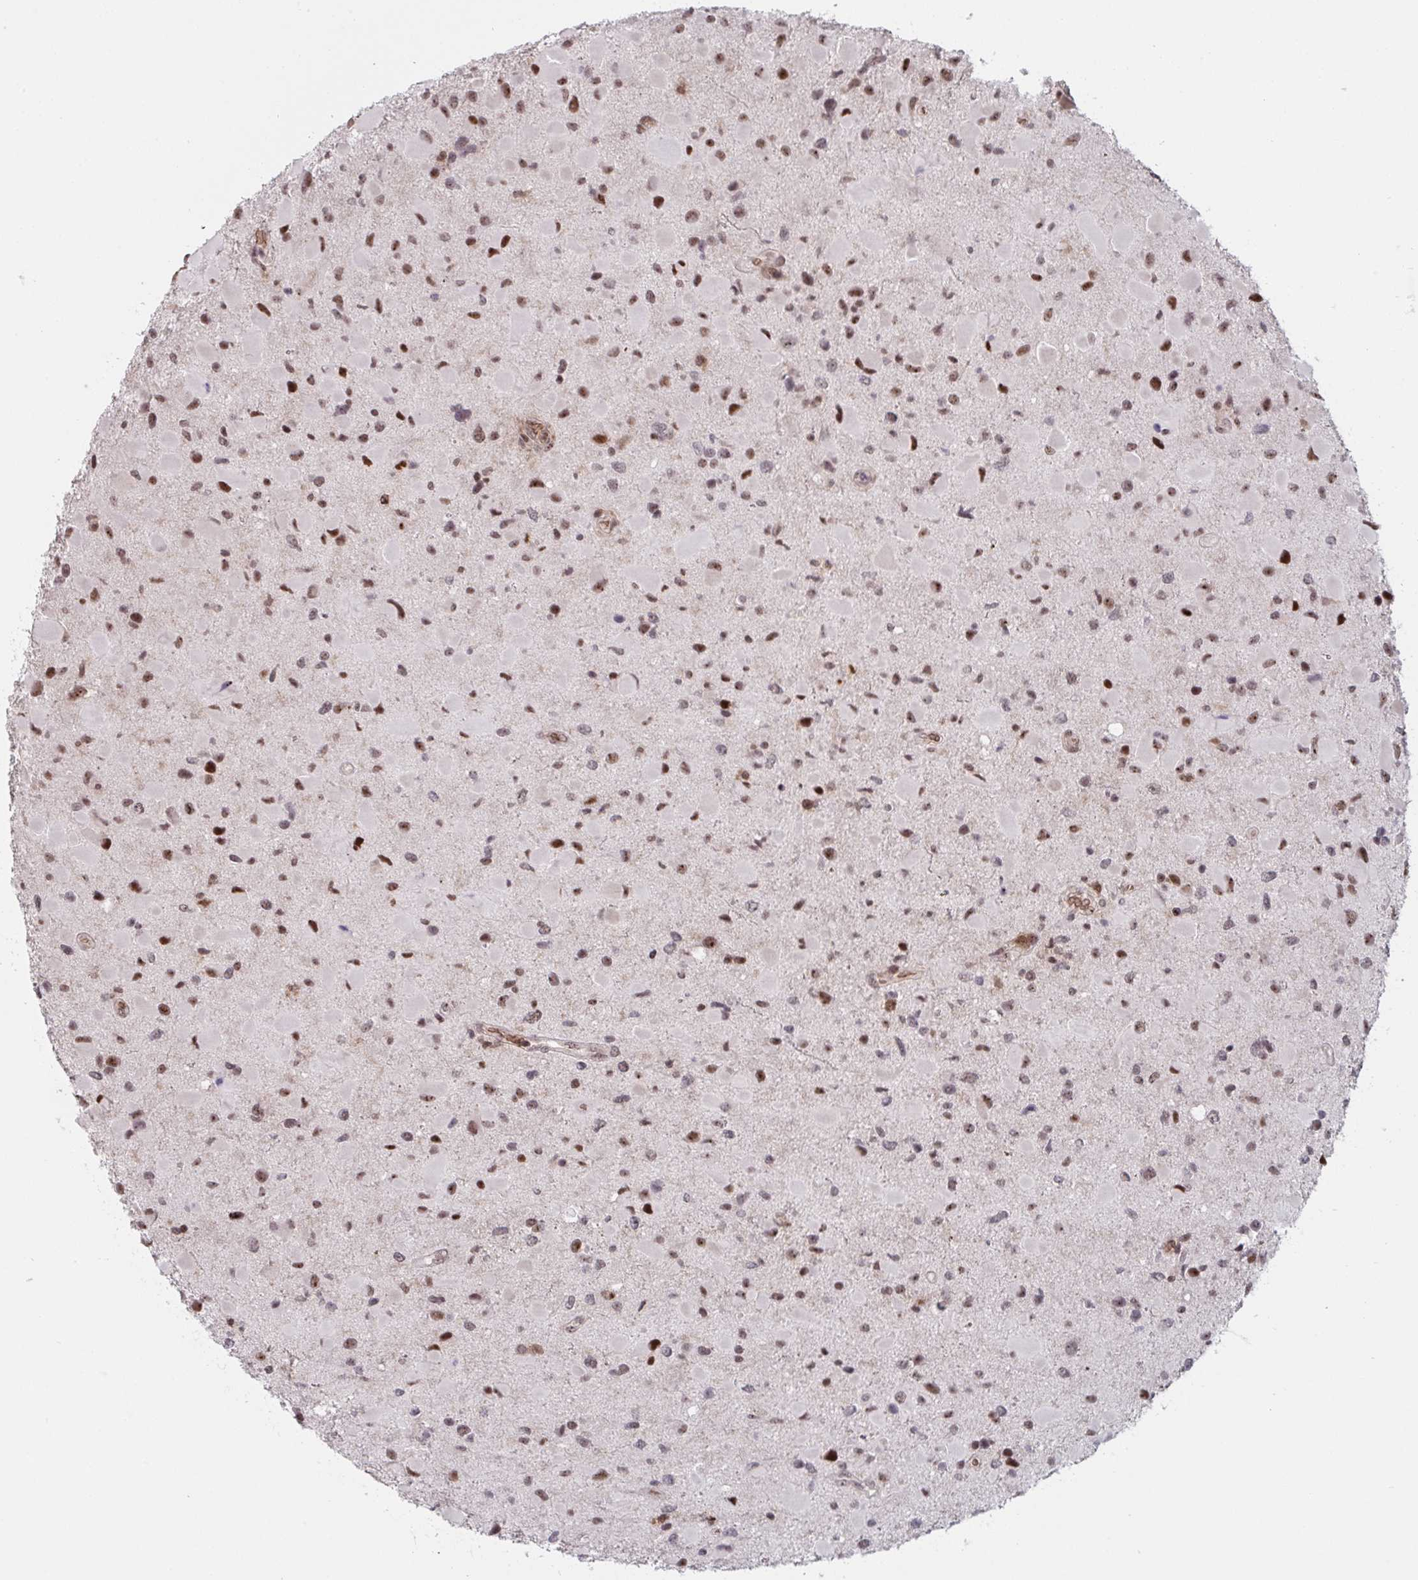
{"staining": {"intensity": "moderate", "quantity": ">75%", "location": "nuclear"}, "tissue": "glioma", "cell_type": "Tumor cells", "image_type": "cancer", "snomed": [{"axis": "morphology", "description": "Glioma, malignant, Low grade"}, {"axis": "topography", "description": "Brain"}], "caption": "Immunohistochemistry of low-grade glioma (malignant) reveals medium levels of moderate nuclear positivity in about >75% of tumor cells.", "gene": "NLRP13", "patient": {"sex": "female", "age": 32}}